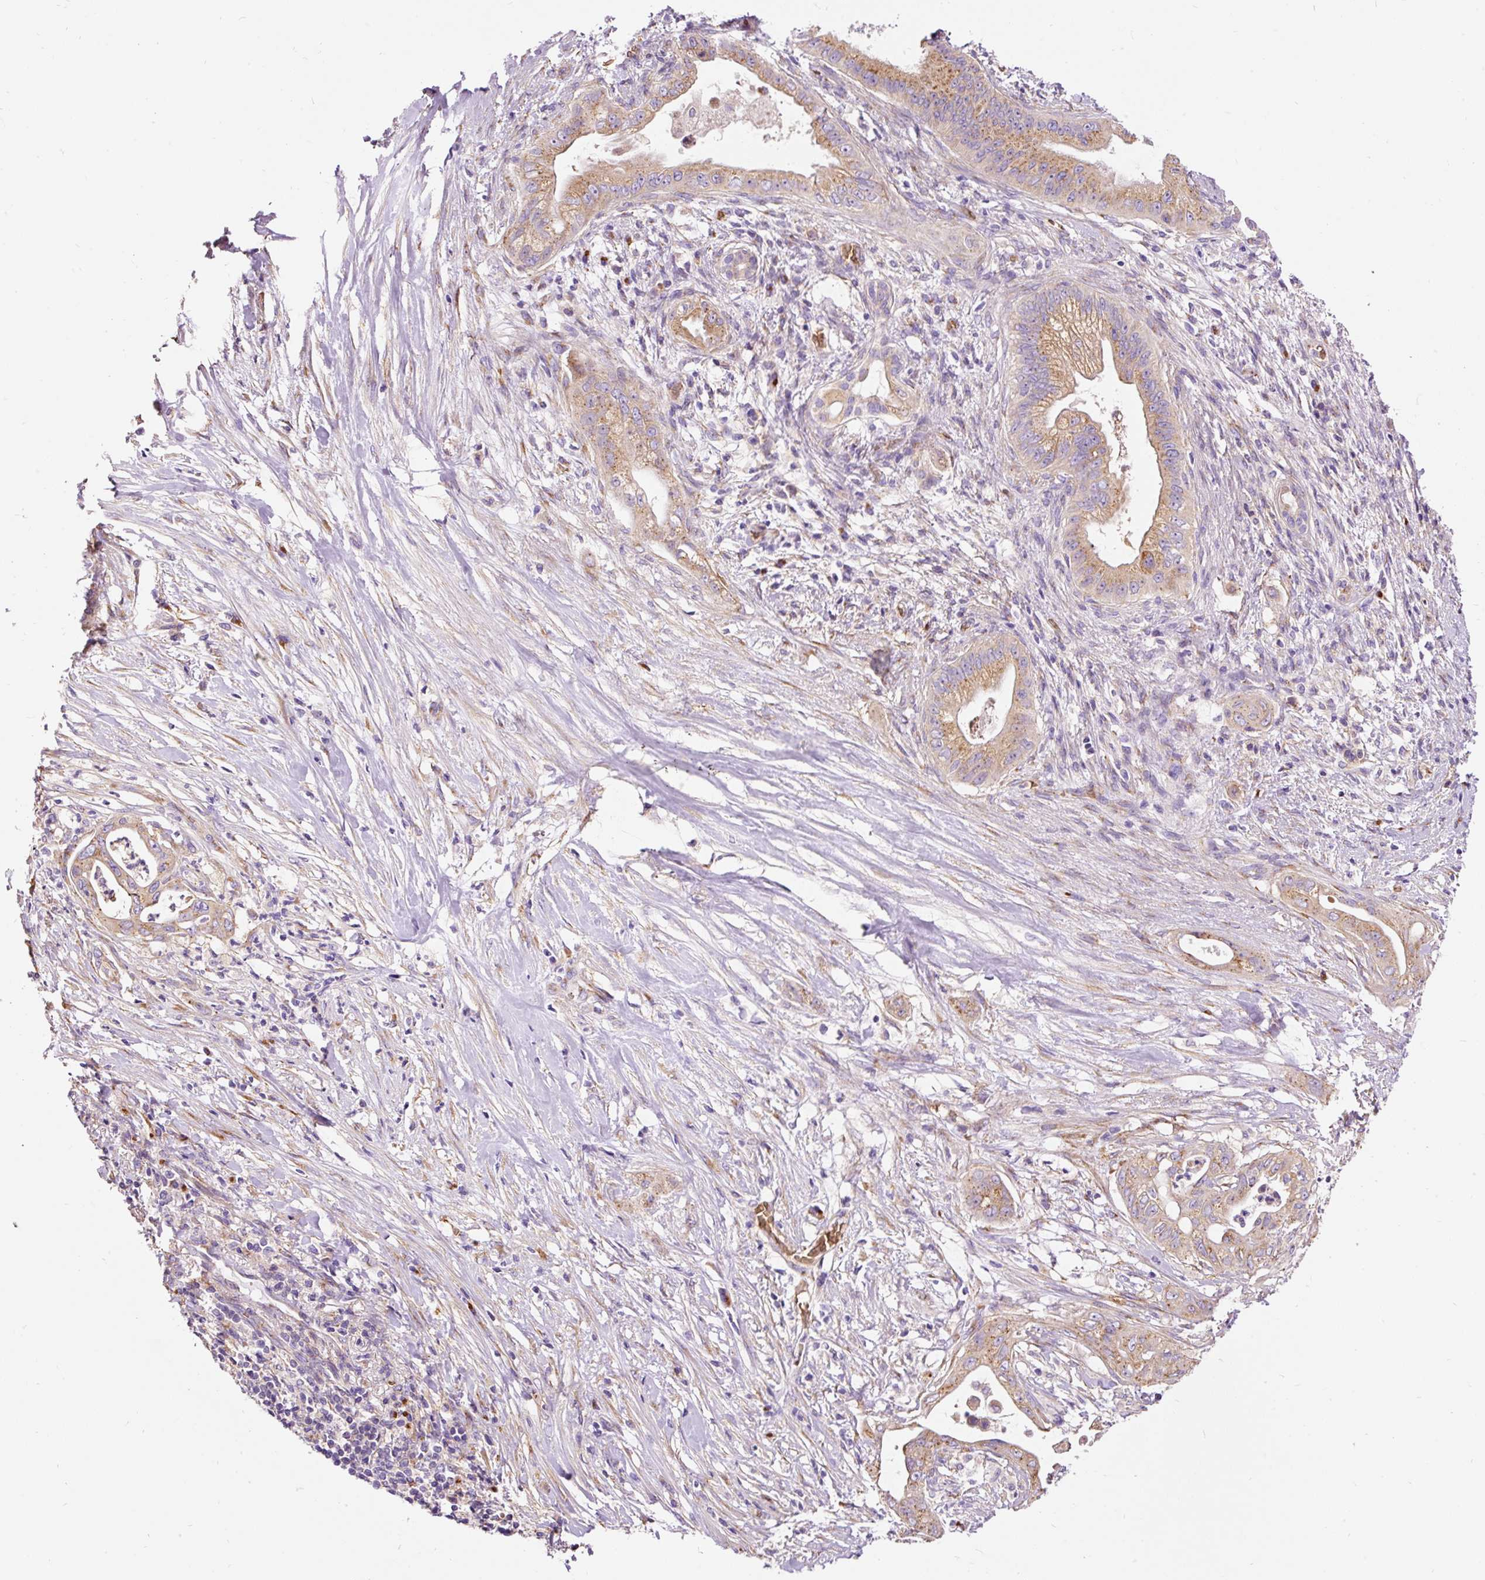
{"staining": {"intensity": "moderate", "quantity": ">75%", "location": "cytoplasmic/membranous"}, "tissue": "pancreatic cancer", "cell_type": "Tumor cells", "image_type": "cancer", "snomed": [{"axis": "morphology", "description": "Adenocarcinoma, NOS"}, {"axis": "topography", "description": "Pancreas"}], "caption": "A histopathology image showing moderate cytoplasmic/membranous staining in about >75% of tumor cells in adenocarcinoma (pancreatic), as visualized by brown immunohistochemical staining.", "gene": "PRRC2A", "patient": {"sex": "male", "age": 58}}